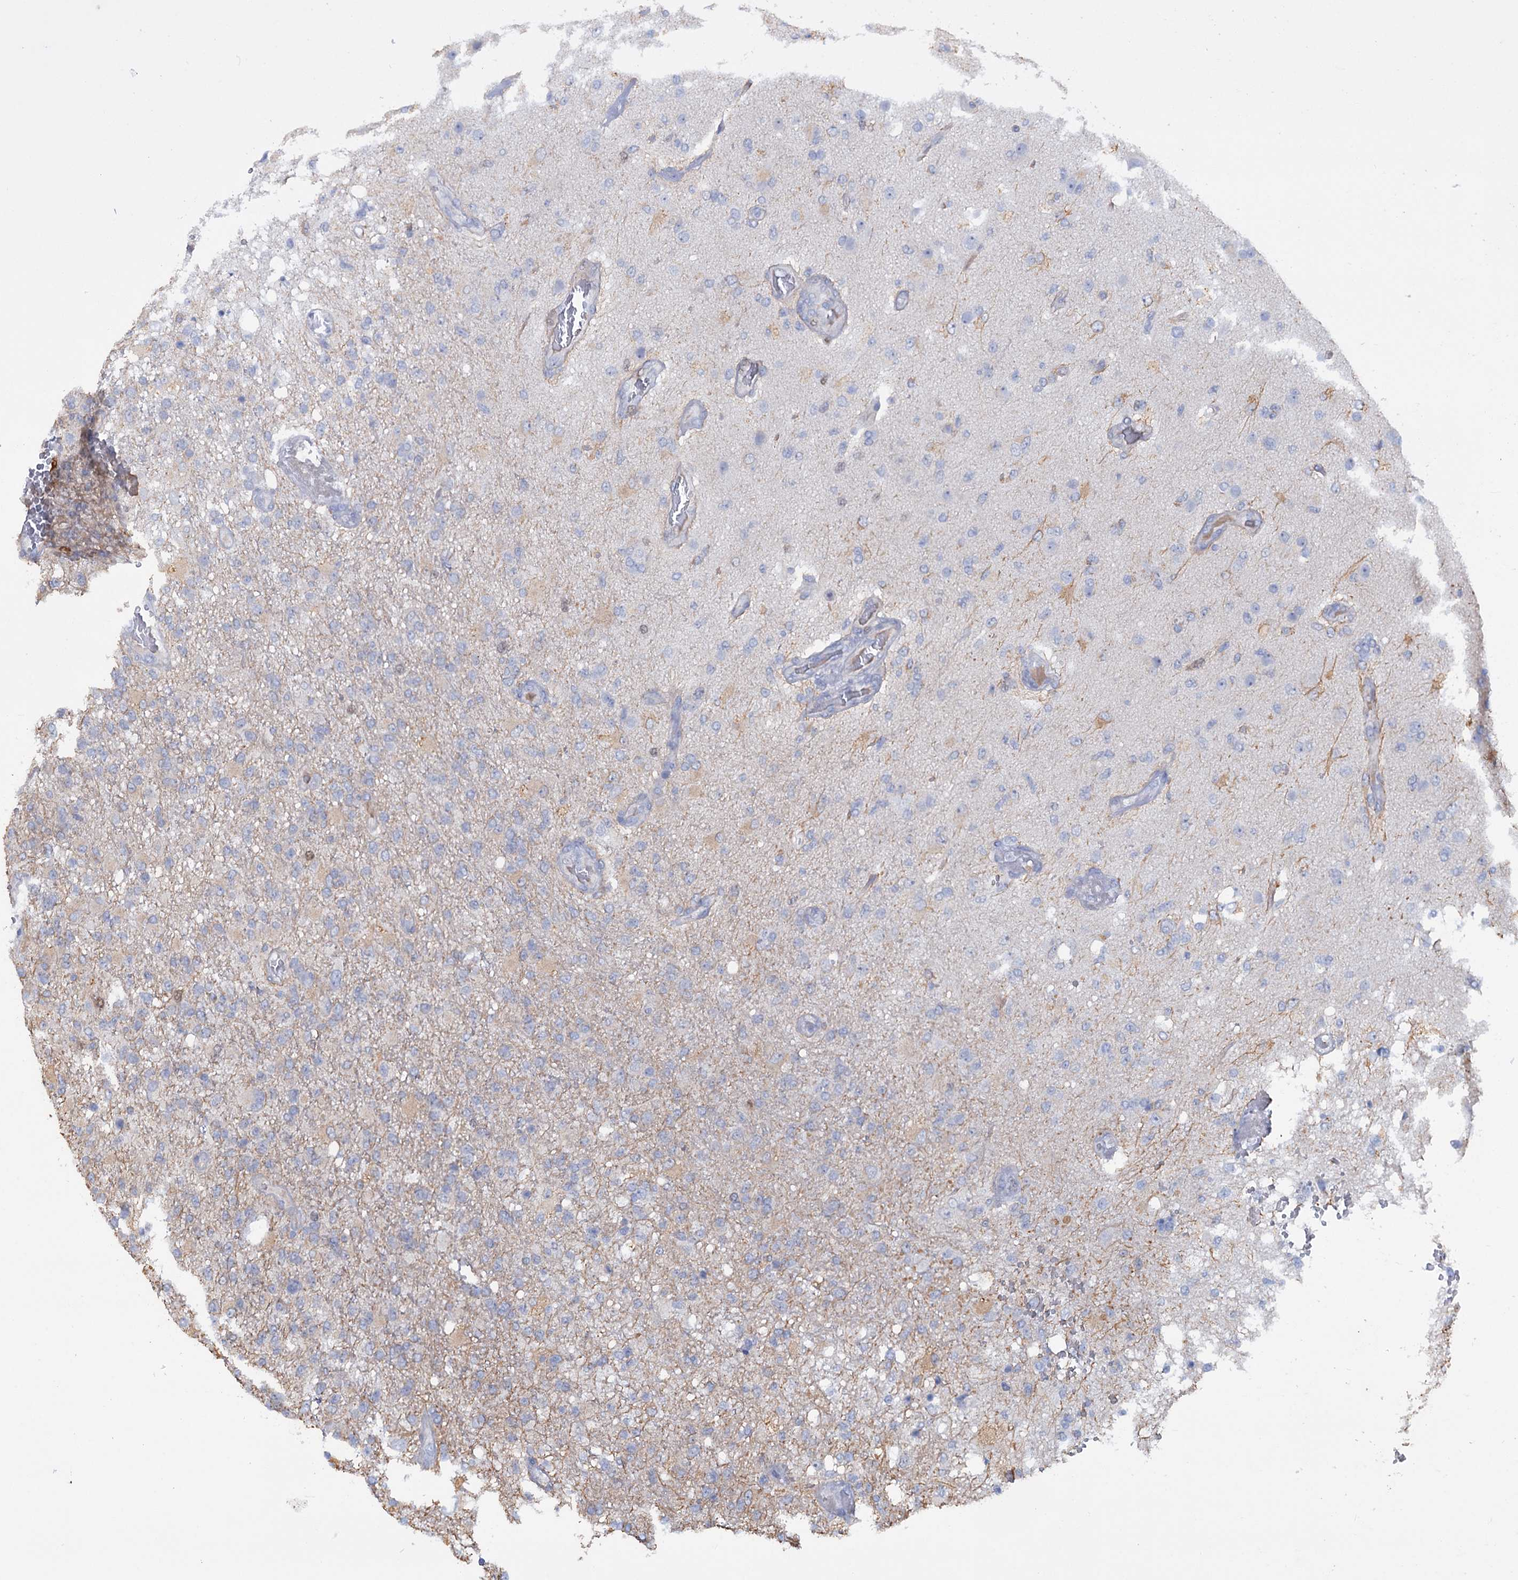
{"staining": {"intensity": "negative", "quantity": "none", "location": "none"}, "tissue": "glioma", "cell_type": "Tumor cells", "image_type": "cancer", "snomed": [{"axis": "morphology", "description": "Glioma, malignant, High grade"}, {"axis": "topography", "description": "Brain"}], "caption": "There is no significant expression in tumor cells of malignant high-grade glioma. The staining was performed using DAB to visualize the protein expression in brown, while the nuclei were stained in blue with hematoxylin (Magnification: 20x).", "gene": "FAM111B", "patient": {"sex": "female", "age": 74}}